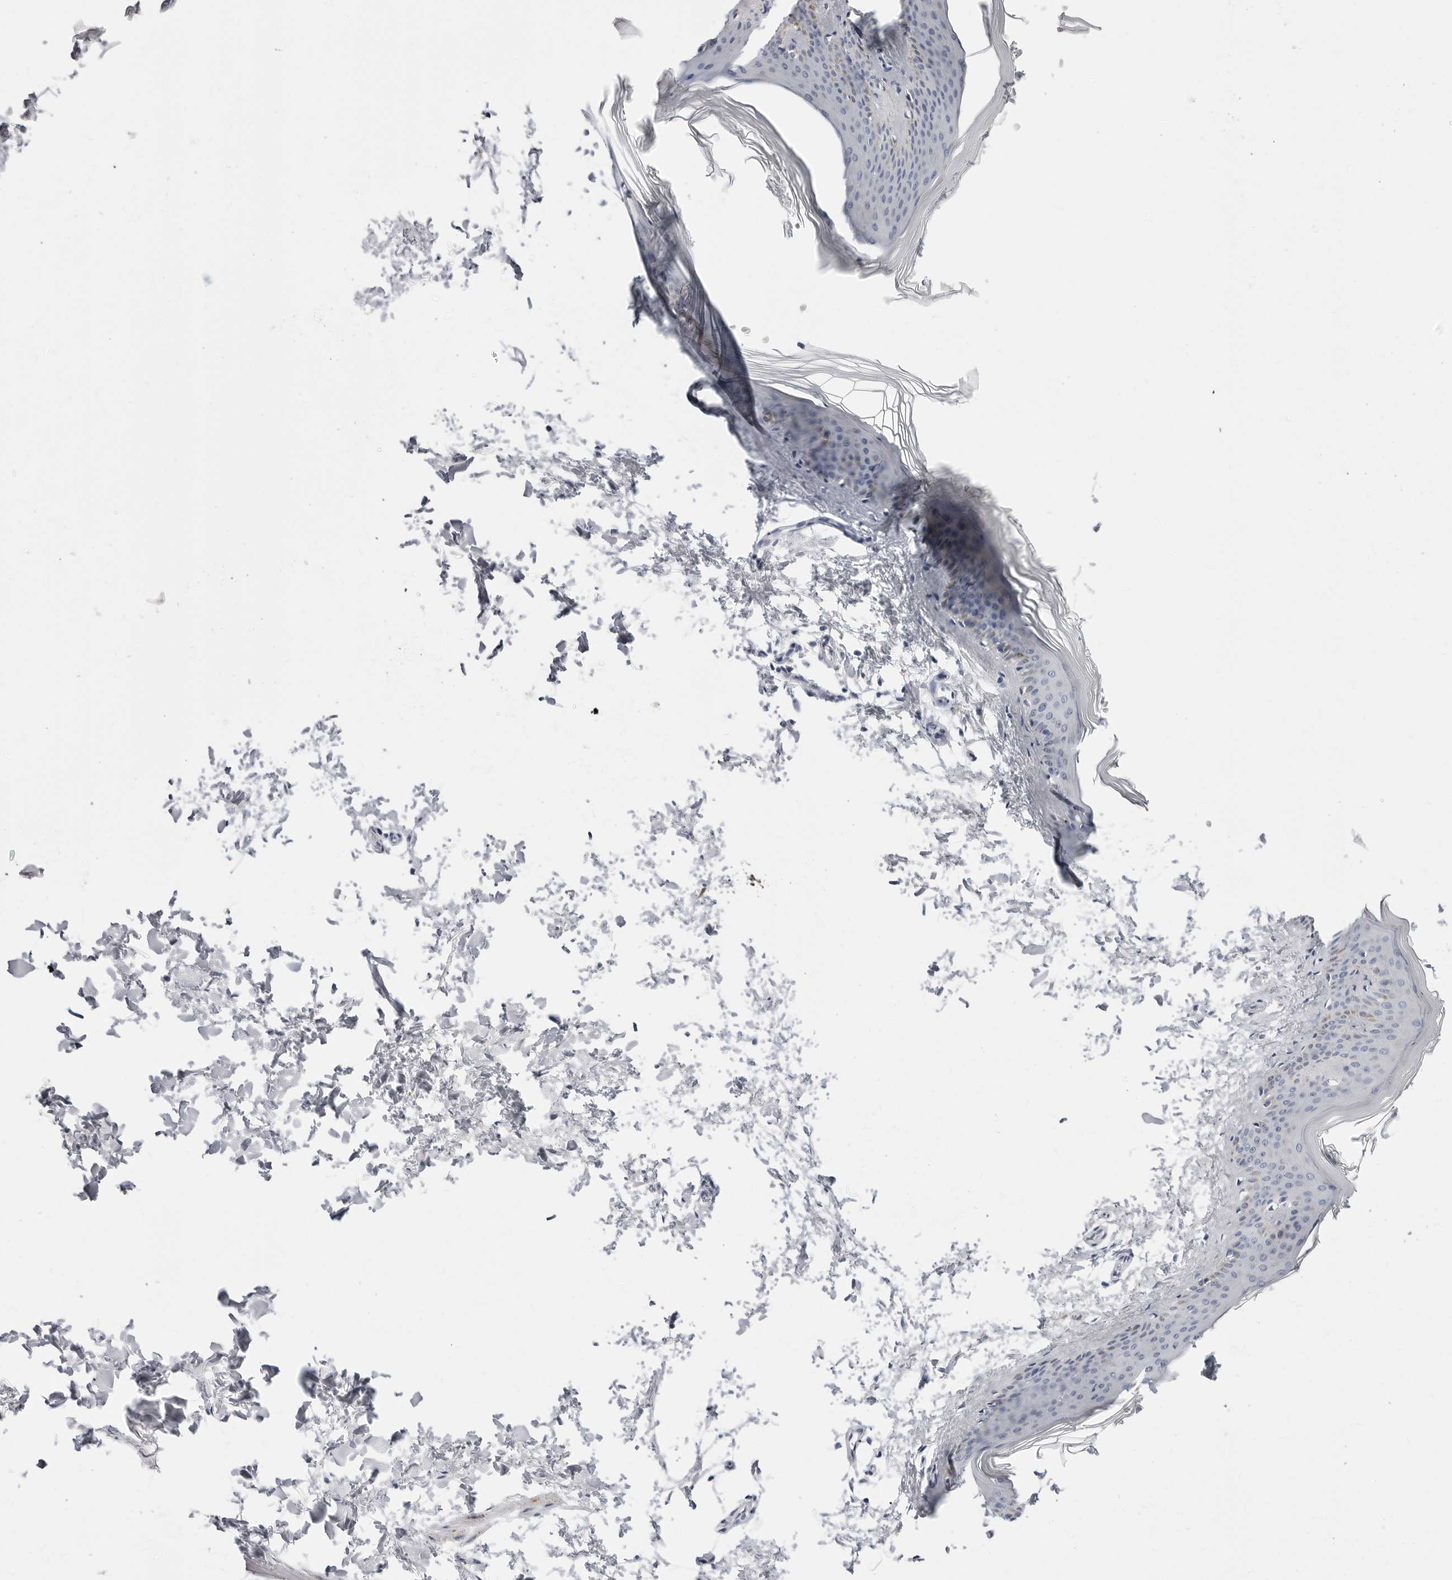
{"staining": {"intensity": "negative", "quantity": "none", "location": "none"}, "tissue": "skin", "cell_type": "Fibroblasts", "image_type": "normal", "snomed": [{"axis": "morphology", "description": "Normal tissue, NOS"}, {"axis": "topography", "description": "Skin"}], "caption": "Immunohistochemistry (IHC) of unremarkable skin shows no positivity in fibroblasts. Brightfield microscopy of immunohistochemistry (IHC) stained with DAB (brown) and hematoxylin (blue), captured at high magnification.", "gene": "ERICH3", "patient": {"sex": "female", "age": 27}}